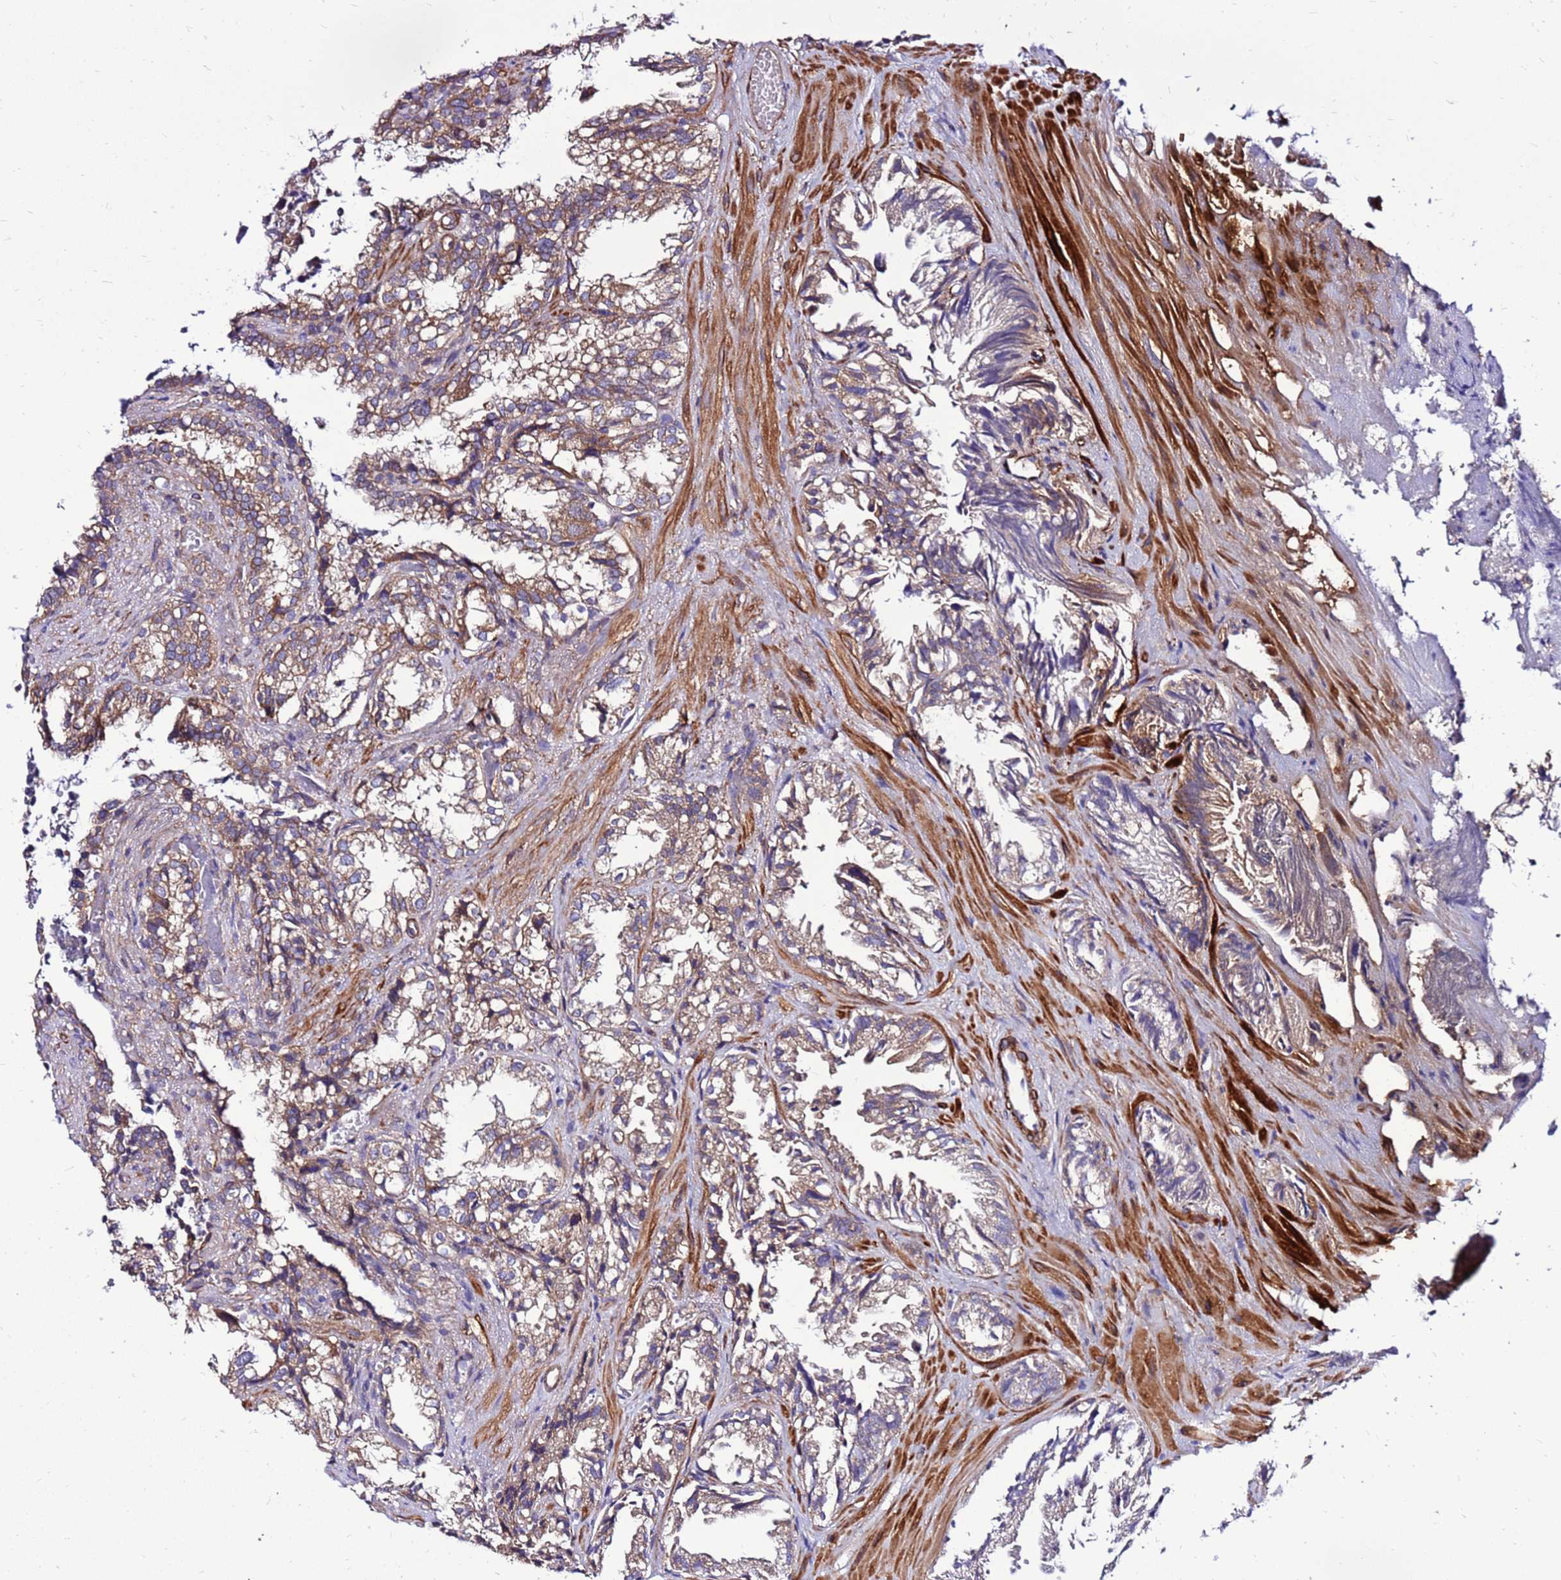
{"staining": {"intensity": "weak", "quantity": ">75%", "location": "cytoplasmic/membranous"}, "tissue": "seminal vesicle", "cell_type": "Glandular cells", "image_type": "normal", "snomed": [{"axis": "morphology", "description": "Normal tissue, NOS"}, {"axis": "topography", "description": "Prostate"}, {"axis": "topography", "description": "Seminal veicle"}], "caption": "The immunohistochemical stain highlights weak cytoplasmic/membranous expression in glandular cells of normal seminal vesicle.", "gene": "EI24", "patient": {"sex": "male", "age": 51}}